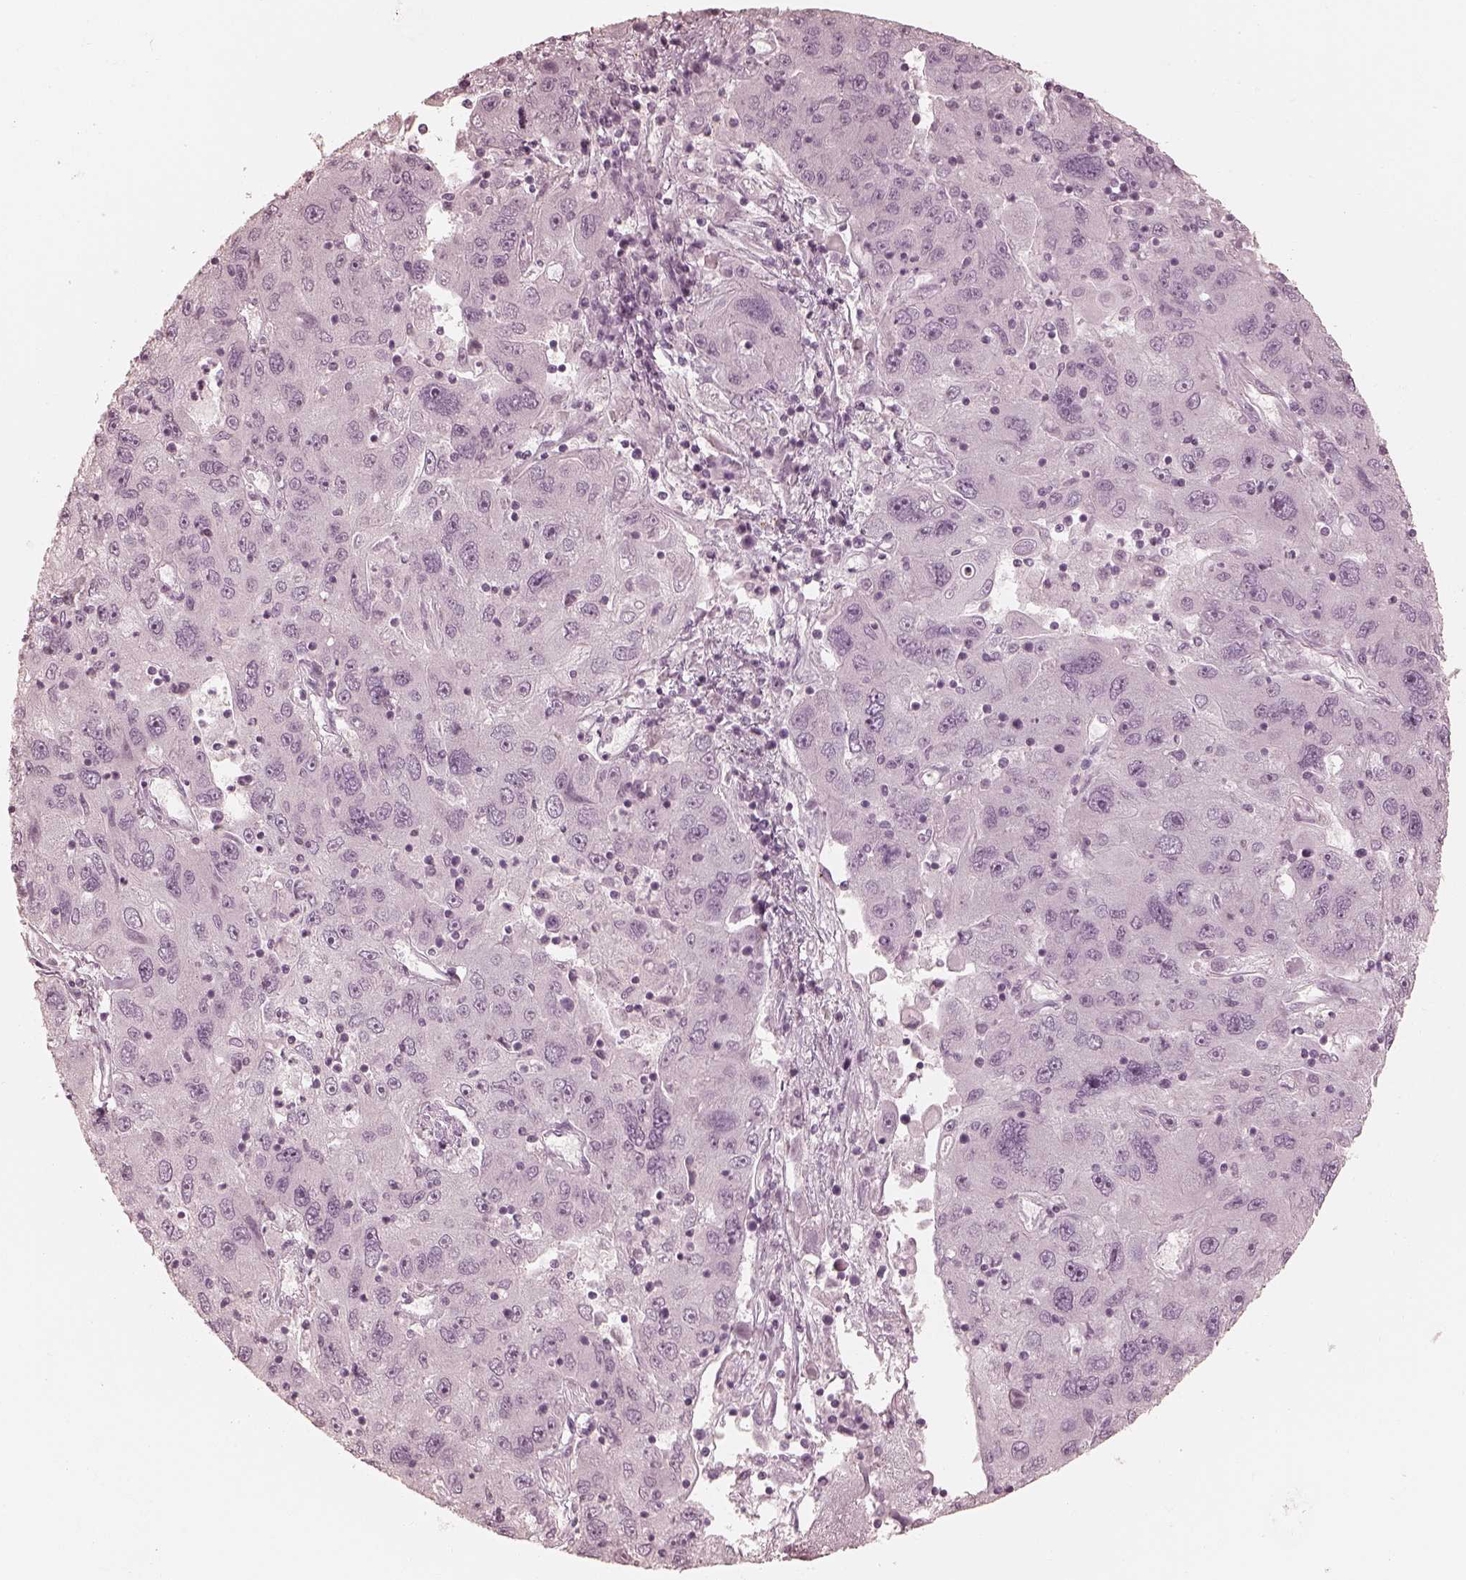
{"staining": {"intensity": "negative", "quantity": "none", "location": "none"}, "tissue": "stomach cancer", "cell_type": "Tumor cells", "image_type": "cancer", "snomed": [{"axis": "morphology", "description": "Adenocarcinoma, NOS"}, {"axis": "topography", "description": "Stomach"}], "caption": "There is no significant expression in tumor cells of stomach cancer (adenocarcinoma).", "gene": "CALR3", "patient": {"sex": "male", "age": 56}}